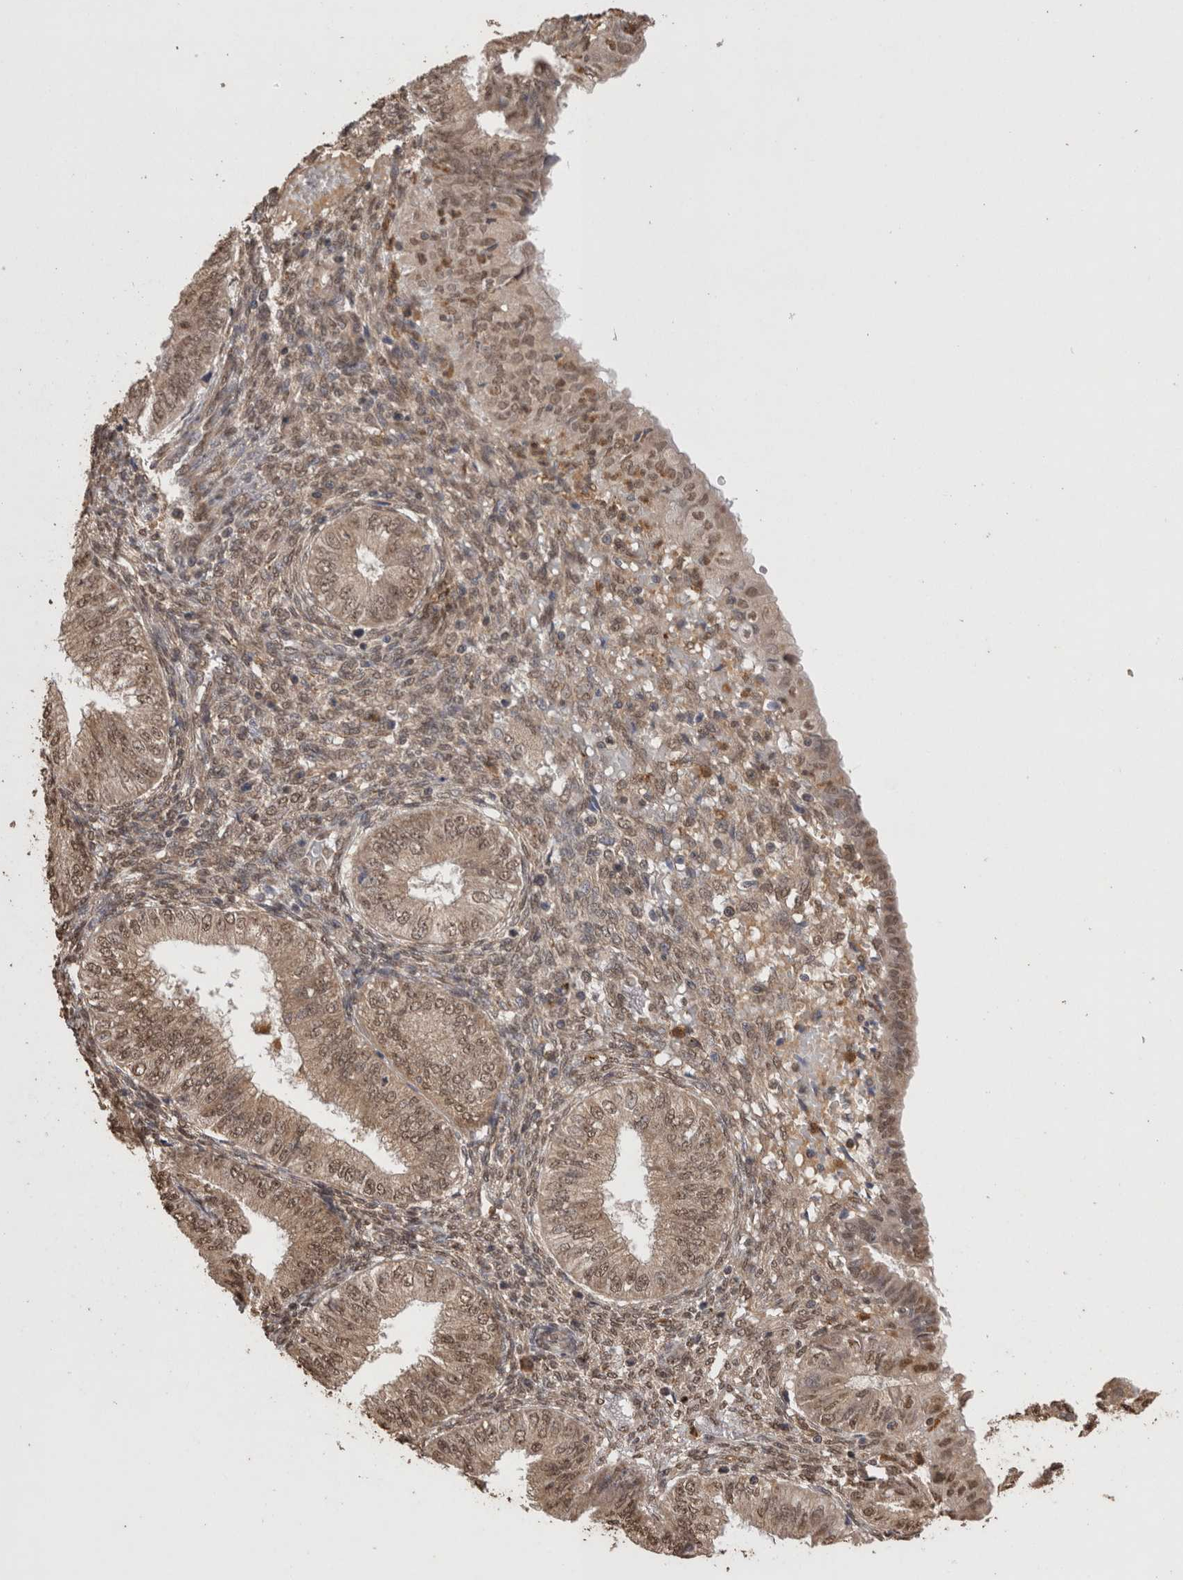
{"staining": {"intensity": "weak", "quantity": ">75%", "location": "cytoplasmic/membranous,nuclear"}, "tissue": "endometrial cancer", "cell_type": "Tumor cells", "image_type": "cancer", "snomed": [{"axis": "morphology", "description": "Normal tissue, NOS"}, {"axis": "morphology", "description": "Adenocarcinoma, NOS"}, {"axis": "topography", "description": "Endometrium"}], "caption": "Immunohistochemistry micrograph of neoplastic tissue: human adenocarcinoma (endometrial) stained using immunohistochemistry demonstrates low levels of weak protein expression localized specifically in the cytoplasmic/membranous and nuclear of tumor cells, appearing as a cytoplasmic/membranous and nuclear brown color.", "gene": "GRK5", "patient": {"sex": "female", "age": 53}}